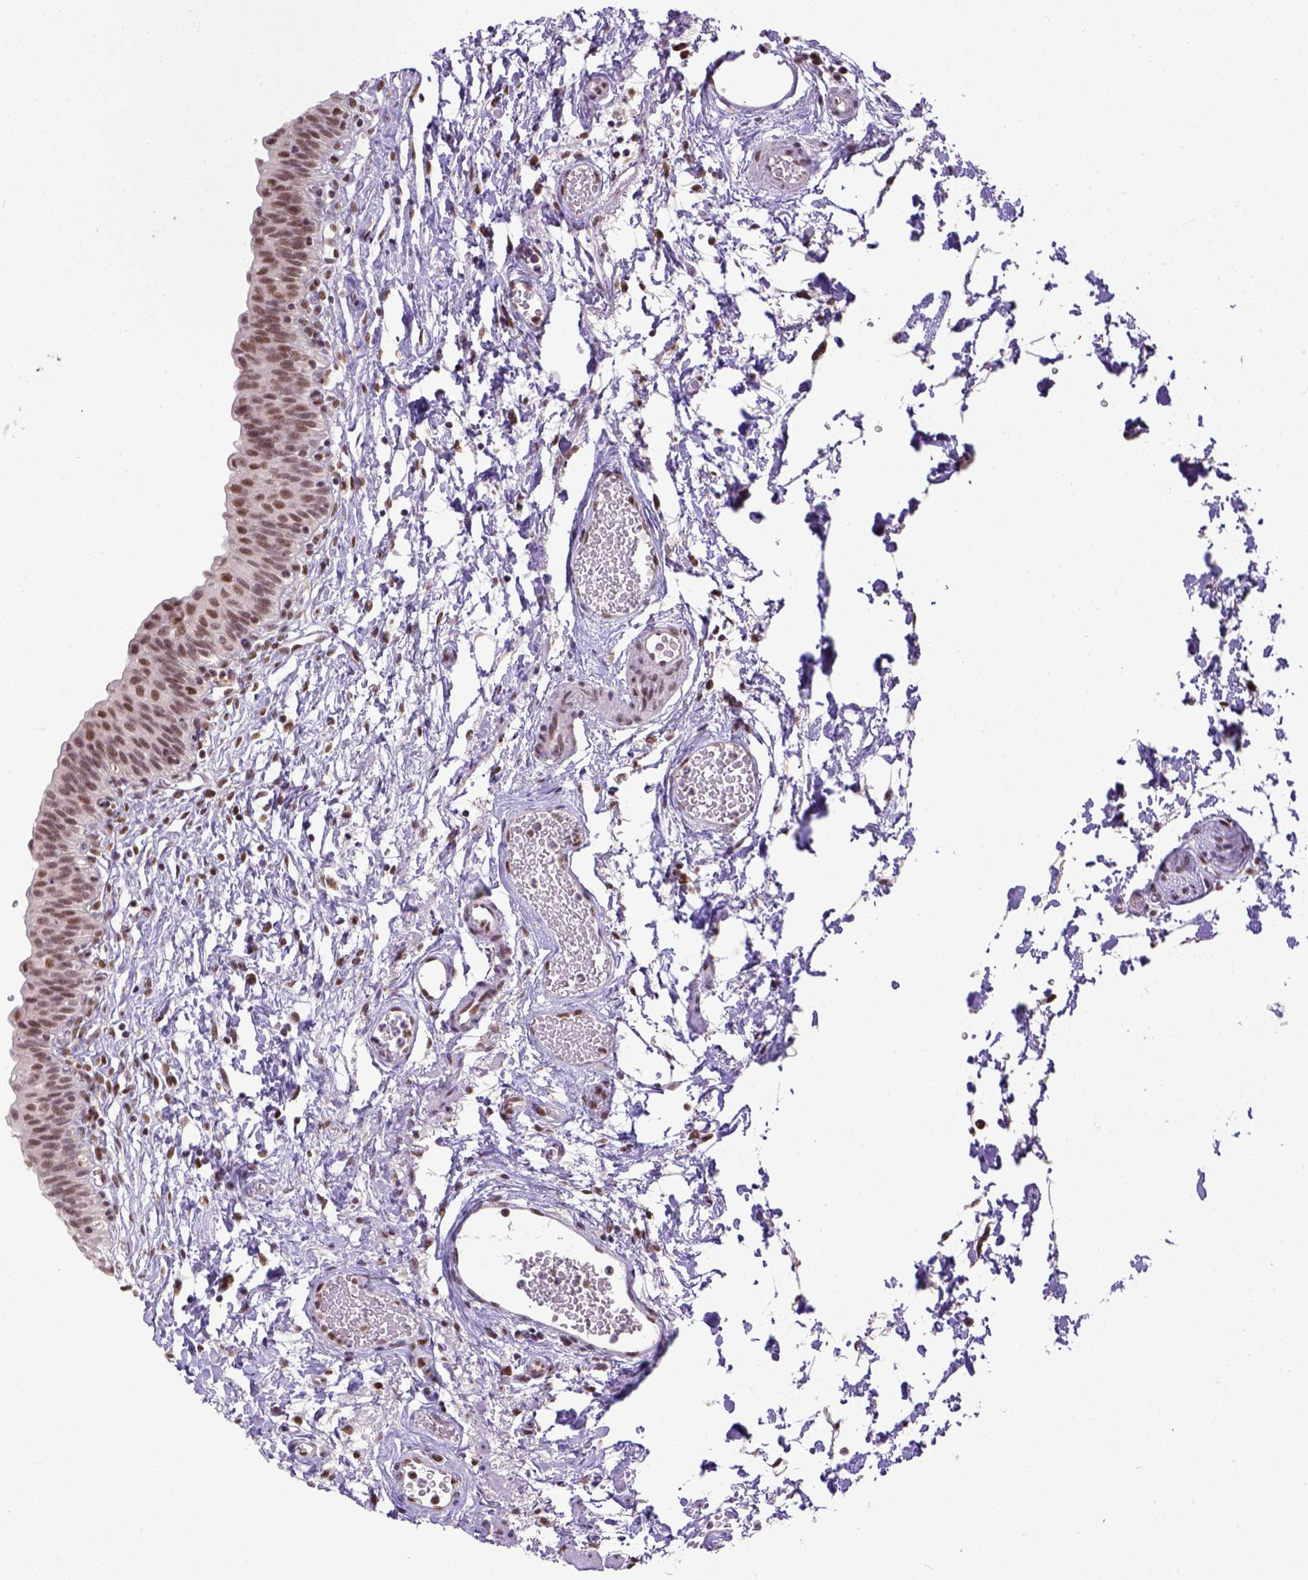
{"staining": {"intensity": "moderate", "quantity": ">75%", "location": "nuclear"}, "tissue": "urinary bladder", "cell_type": "Urothelial cells", "image_type": "normal", "snomed": [{"axis": "morphology", "description": "Normal tissue, NOS"}, {"axis": "topography", "description": "Urinary bladder"}], "caption": "Urinary bladder stained with DAB (3,3'-diaminobenzidine) immunohistochemistry (IHC) reveals medium levels of moderate nuclear expression in about >75% of urothelial cells. (Brightfield microscopy of DAB IHC at high magnification).", "gene": "ERCC1", "patient": {"sex": "male", "age": 56}}